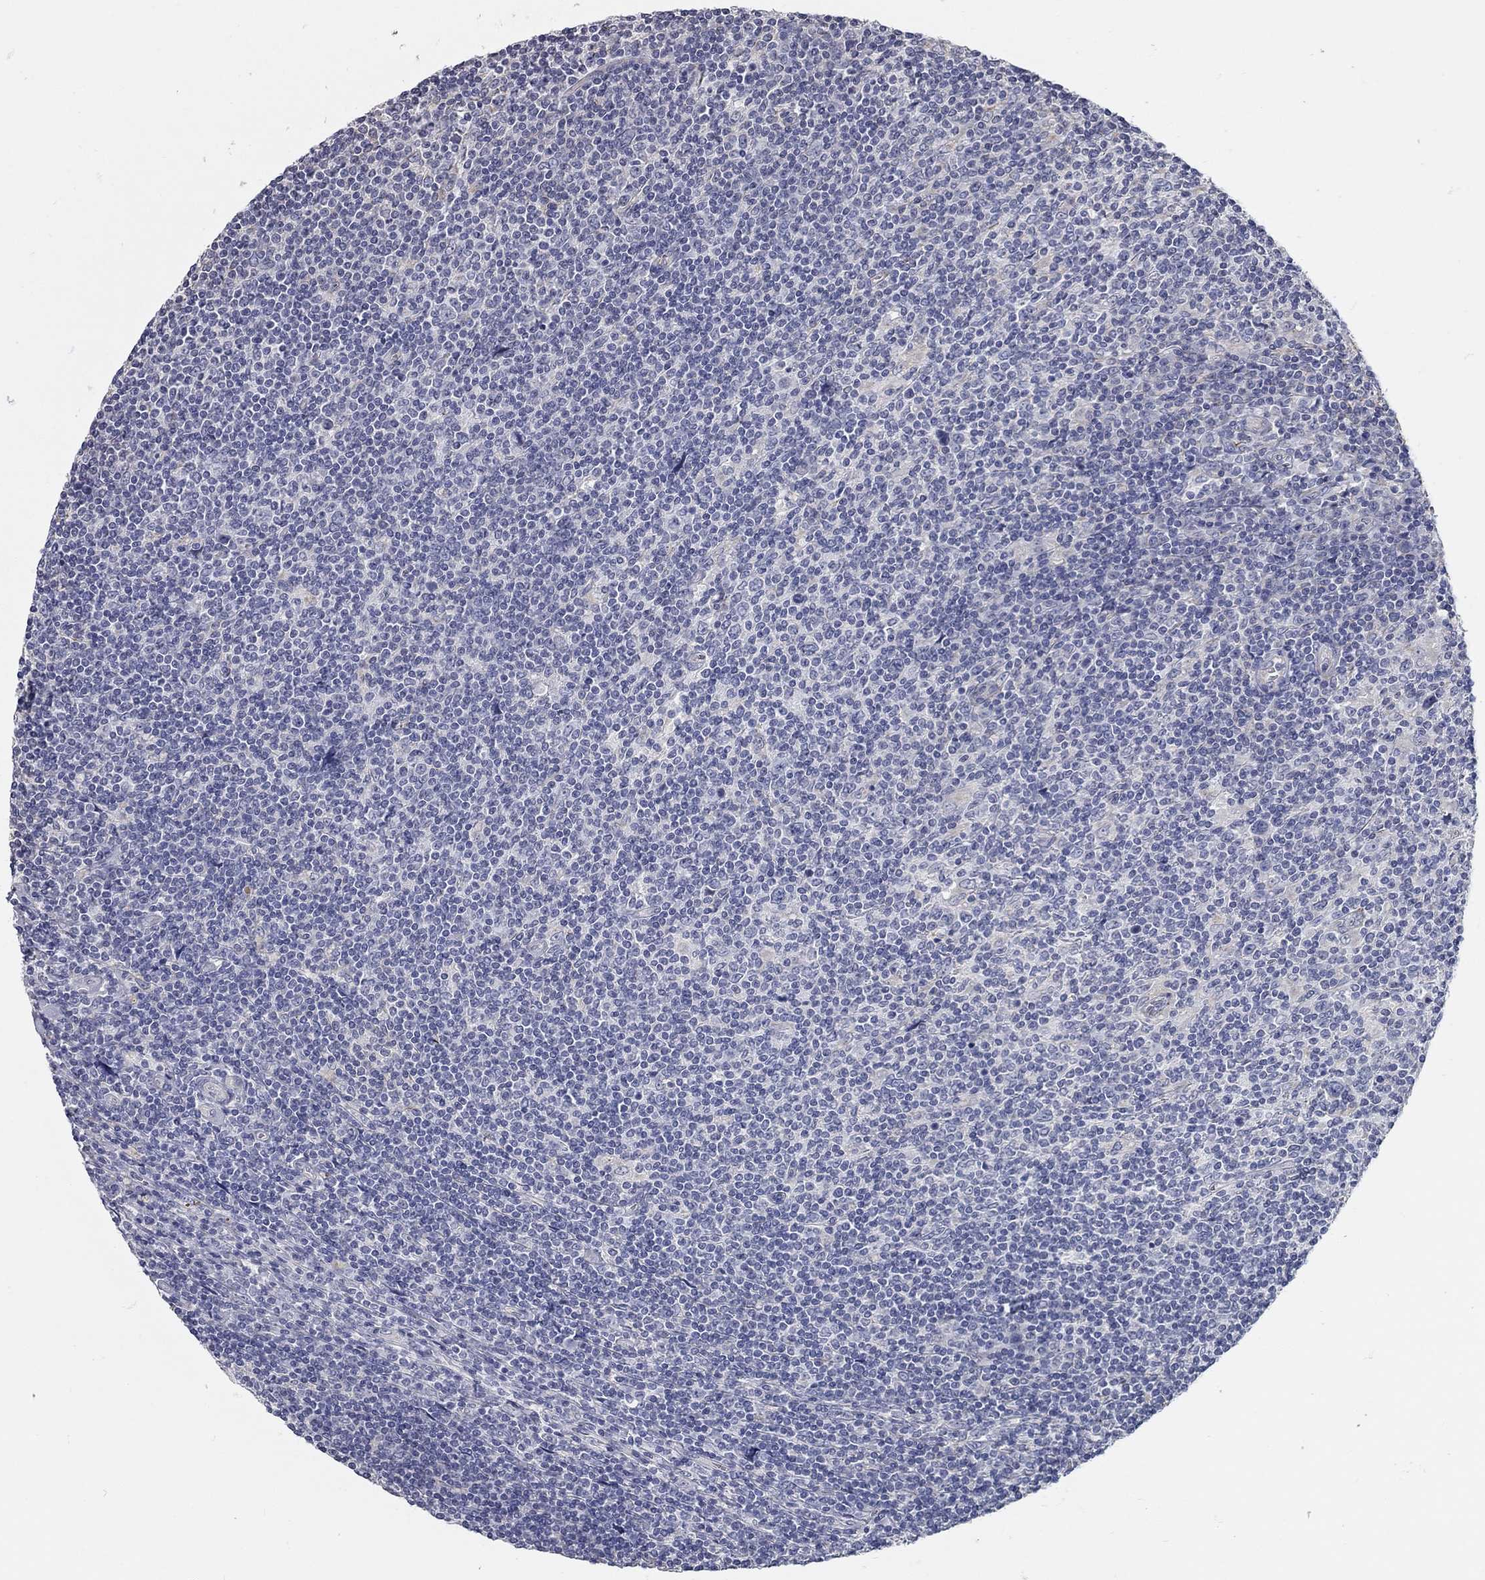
{"staining": {"intensity": "negative", "quantity": "none", "location": "none"}, "tissue": "lymphoma", "cell_type": "Tumor cells", "image_type": "cancer", "snomed": [{"axis": "morphology", "description": "Hodgkin's disease, NOS"}, {"axis": "topography", "description": "Lymph node"}], "caption": "A micrograph of lymphoma stained for a protein reveals no brown staining in tumor cells.", "gene": "C10orf90", "patient": {"sex": "male", "age": 40}}